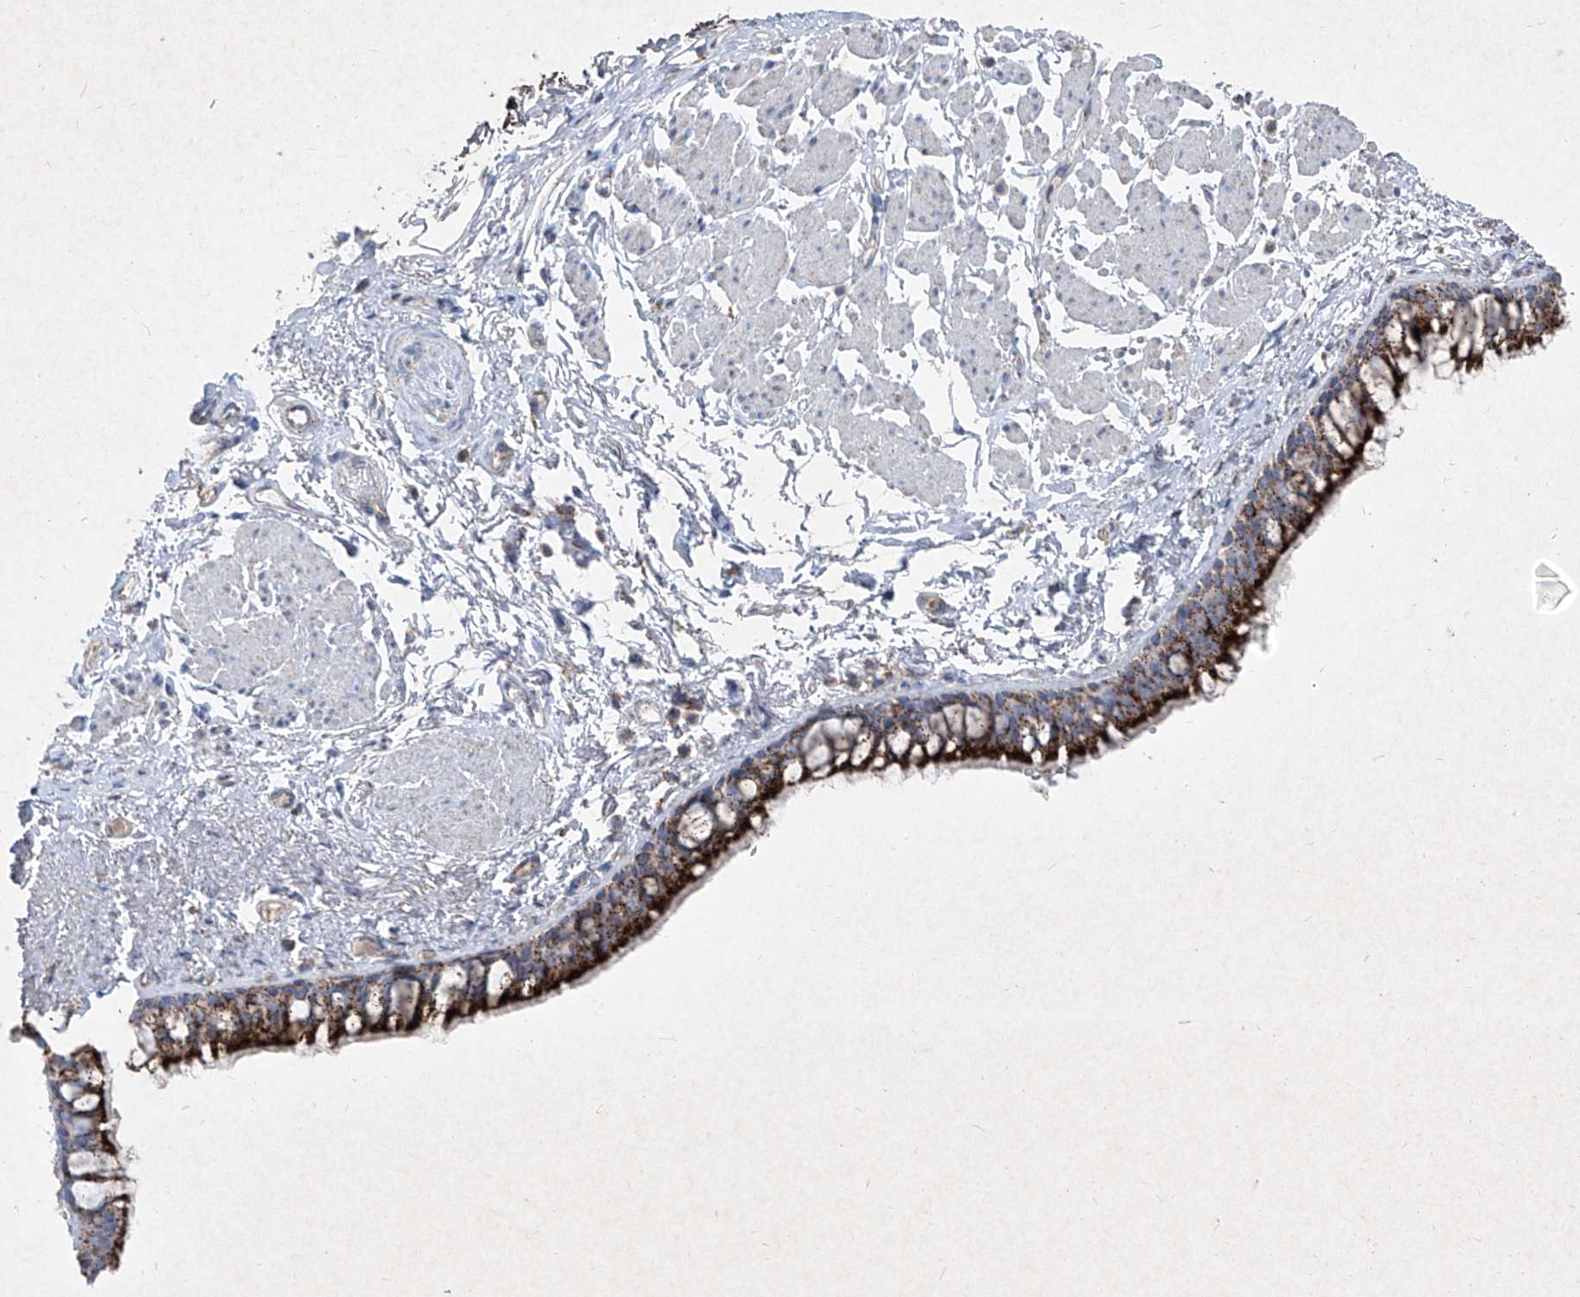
{"staining": {"intensity": "strong", "quantity": ">75%", "location": "cytoplasmic/membranous"}, "tissue": "bronchus", "cell_type": "Respiratory epithelial cells", "image_type": "normal", "snomed": [{"axis": "morphology", "description": "Normal tissue, NOS"}, {"axis": "topography", "description": "Cartilage tissue"}, {"axis": "topography", "description": "Bronchus"}], "caption": "Bronchus stained with immunohistochemistry (IHC) exhibits strong cytoplasmic/membranous expression in approximately >75% of respiratory epithelial cells. Using DAB (3,3'-diaminobenzidine) (brown) and hematoxylin (blue) stains, captured at high magnification using brightfield microscopy.", "gene": "ABCD3", "patient": {"sex": "female", "age": 73}}